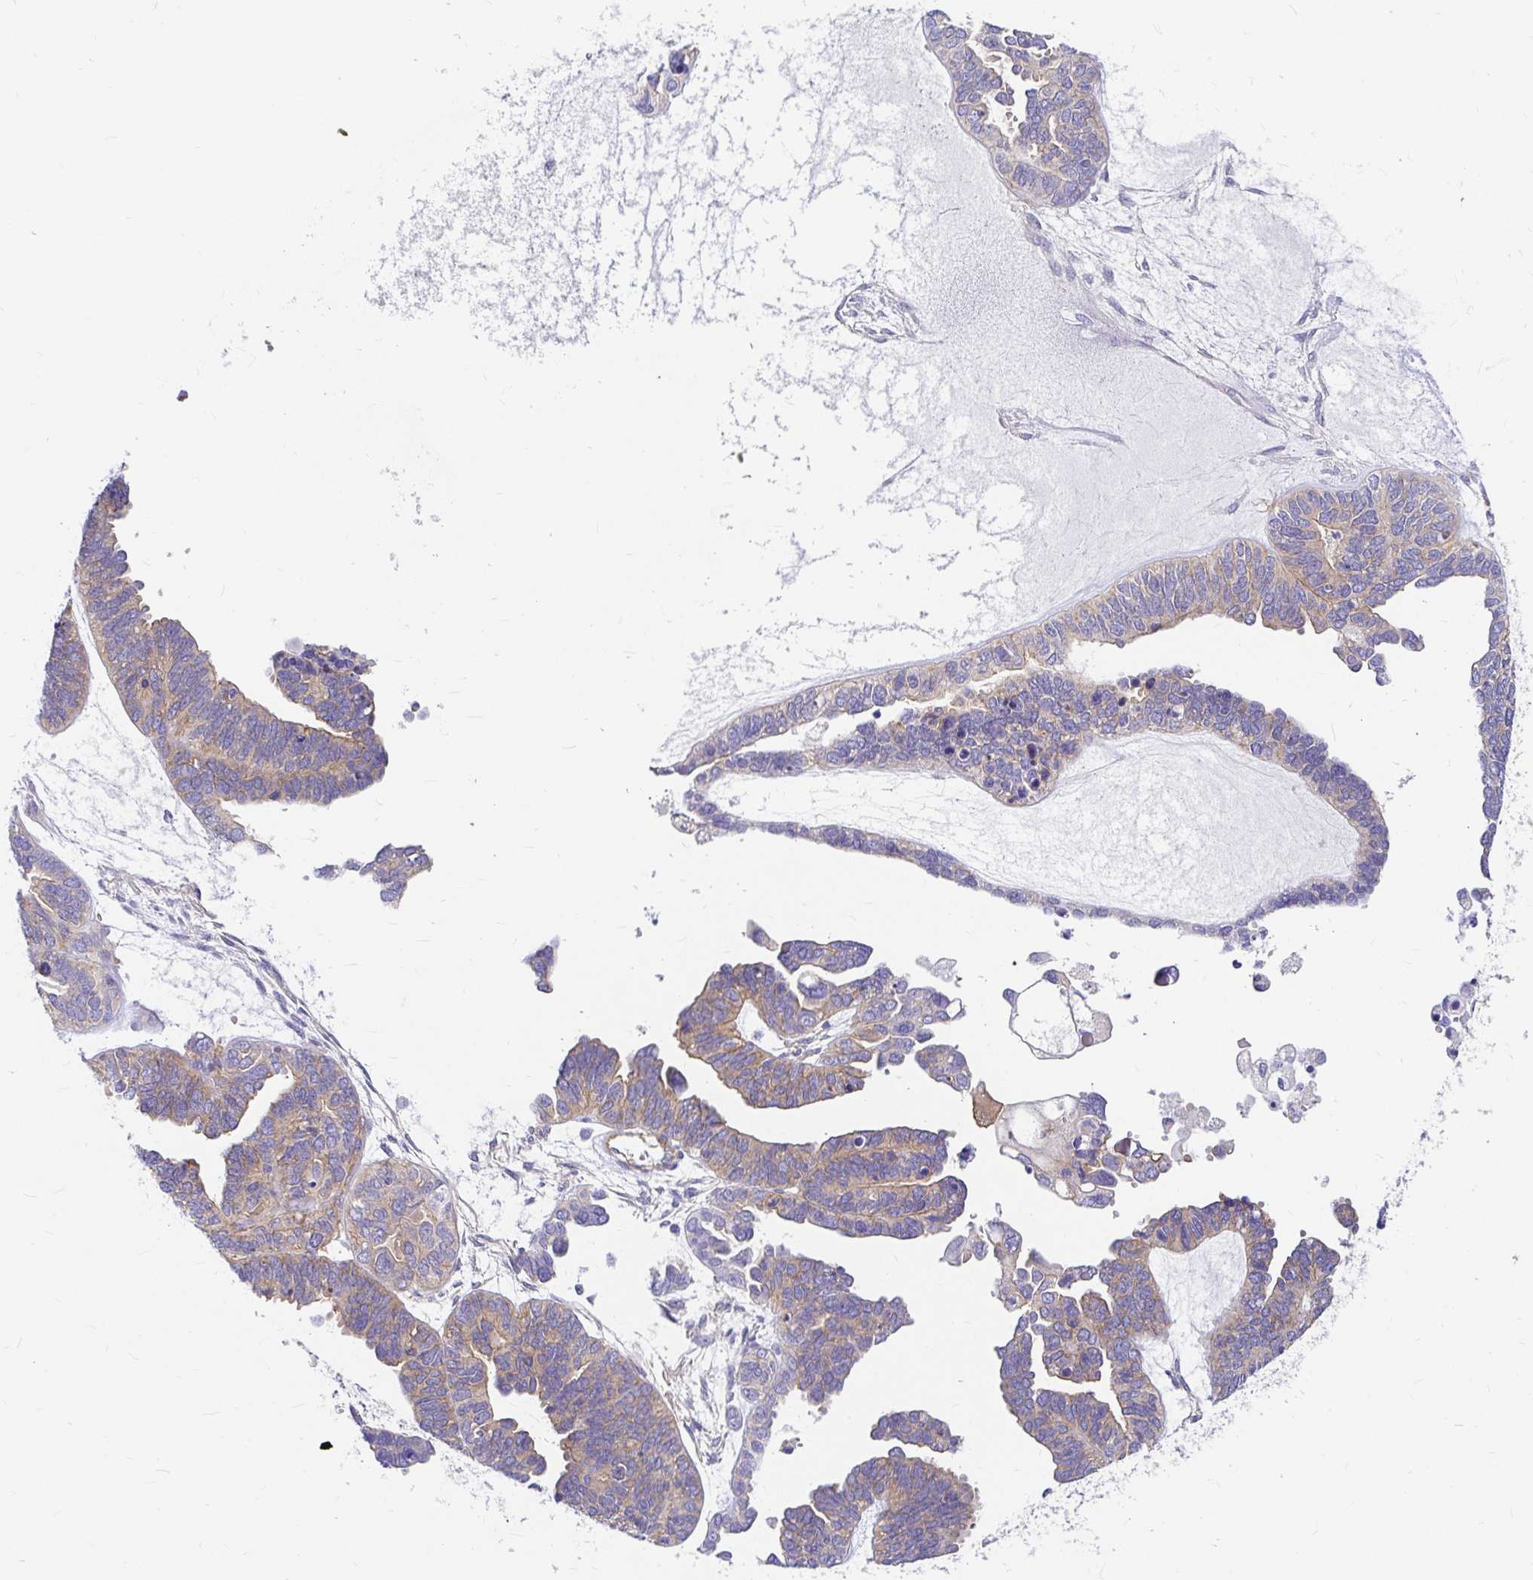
{"staining": {"intensity": "weak", "quantity": "25%-75%", "location": "cytoplasmic/membranous"}, "tissue": "ovarian cancer", "cell_type": "Tumor cells", "image_type": "cancer", "snomed": [{"axis": "morphology", "description": "Cystadenocarcinoma, serous, NOS"}, {"axis": "topography", "description": "Ovary"}], "caption": "Protein staining of ovarian cancer (serous cystadenocarcinoma) tissue demonstrates weak cytoplasmic/membranous expression in approximately 25%-75% of tumor cells.", "gene": "MYO1B", "patient": {"sex": "female", "age": 51}}